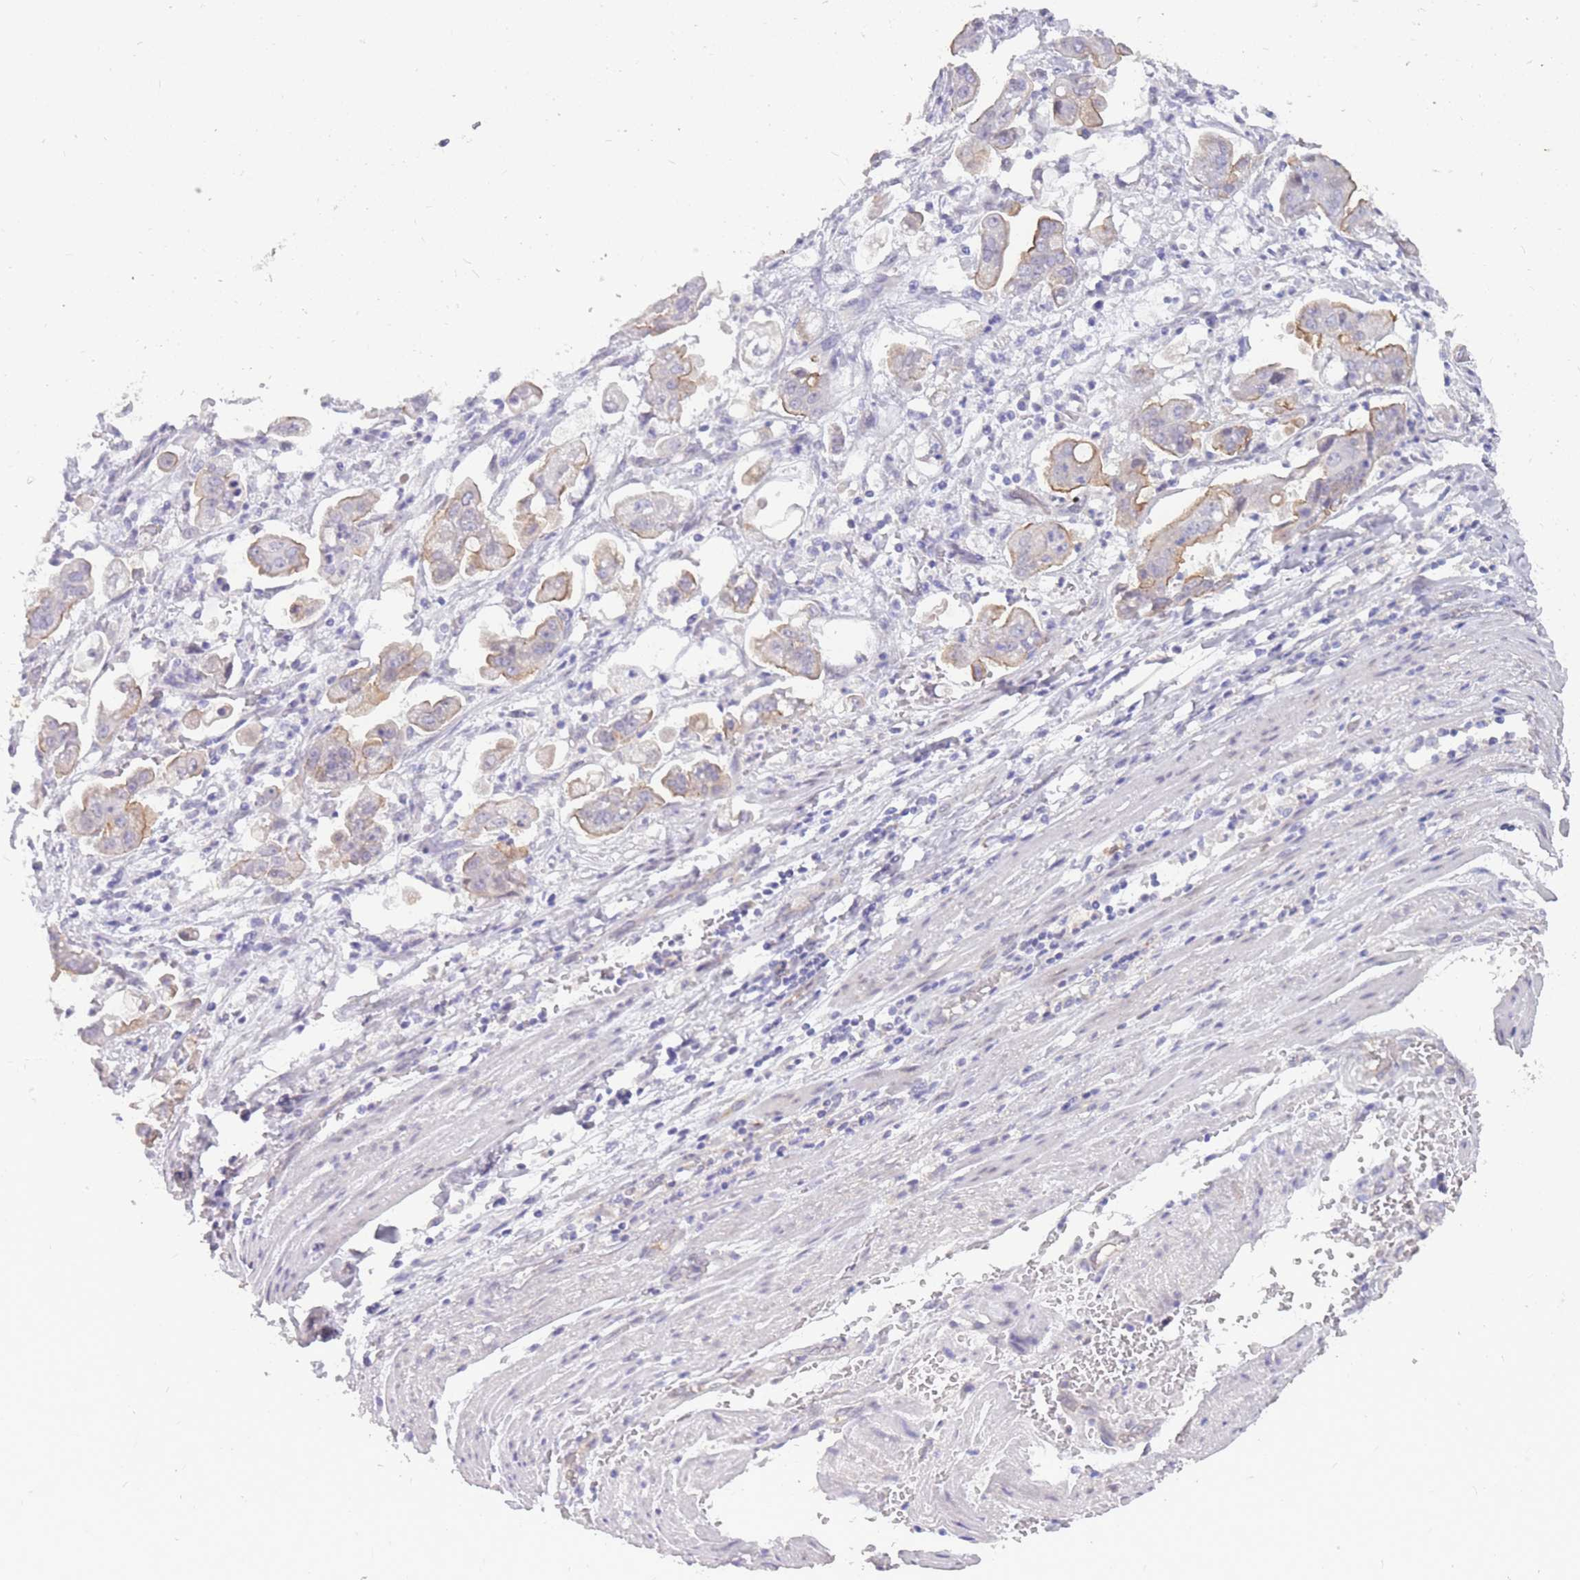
{"staining": {"intensity": "weak", "quantity": "25%-75%", "location": "cytoplasmic/membranous"}, "tissue": "stomach cancer", "cell_type": "Tumor cells", "image_type": "cancer", "snomed": [{"axis": "morphology", "description": "Adenocarcinoma, NOS"}, {"axis": "topography", "description": "Stomach"}], "caption": "Protein analysis of stomach adenocarcinoma tissue demonstrates weak cytoplasmic/membranous staining in approximately 25%-75% of tumor cells. The staining was performed using DAB (3,3'-diaminobenzidine) to visualize the protein expression in brown, while the nuclei were stained in blue with hematoxylin (Magnification: 20x).", "gene": "HOOK2", "patient": {"sex": "male", "age": 62}}